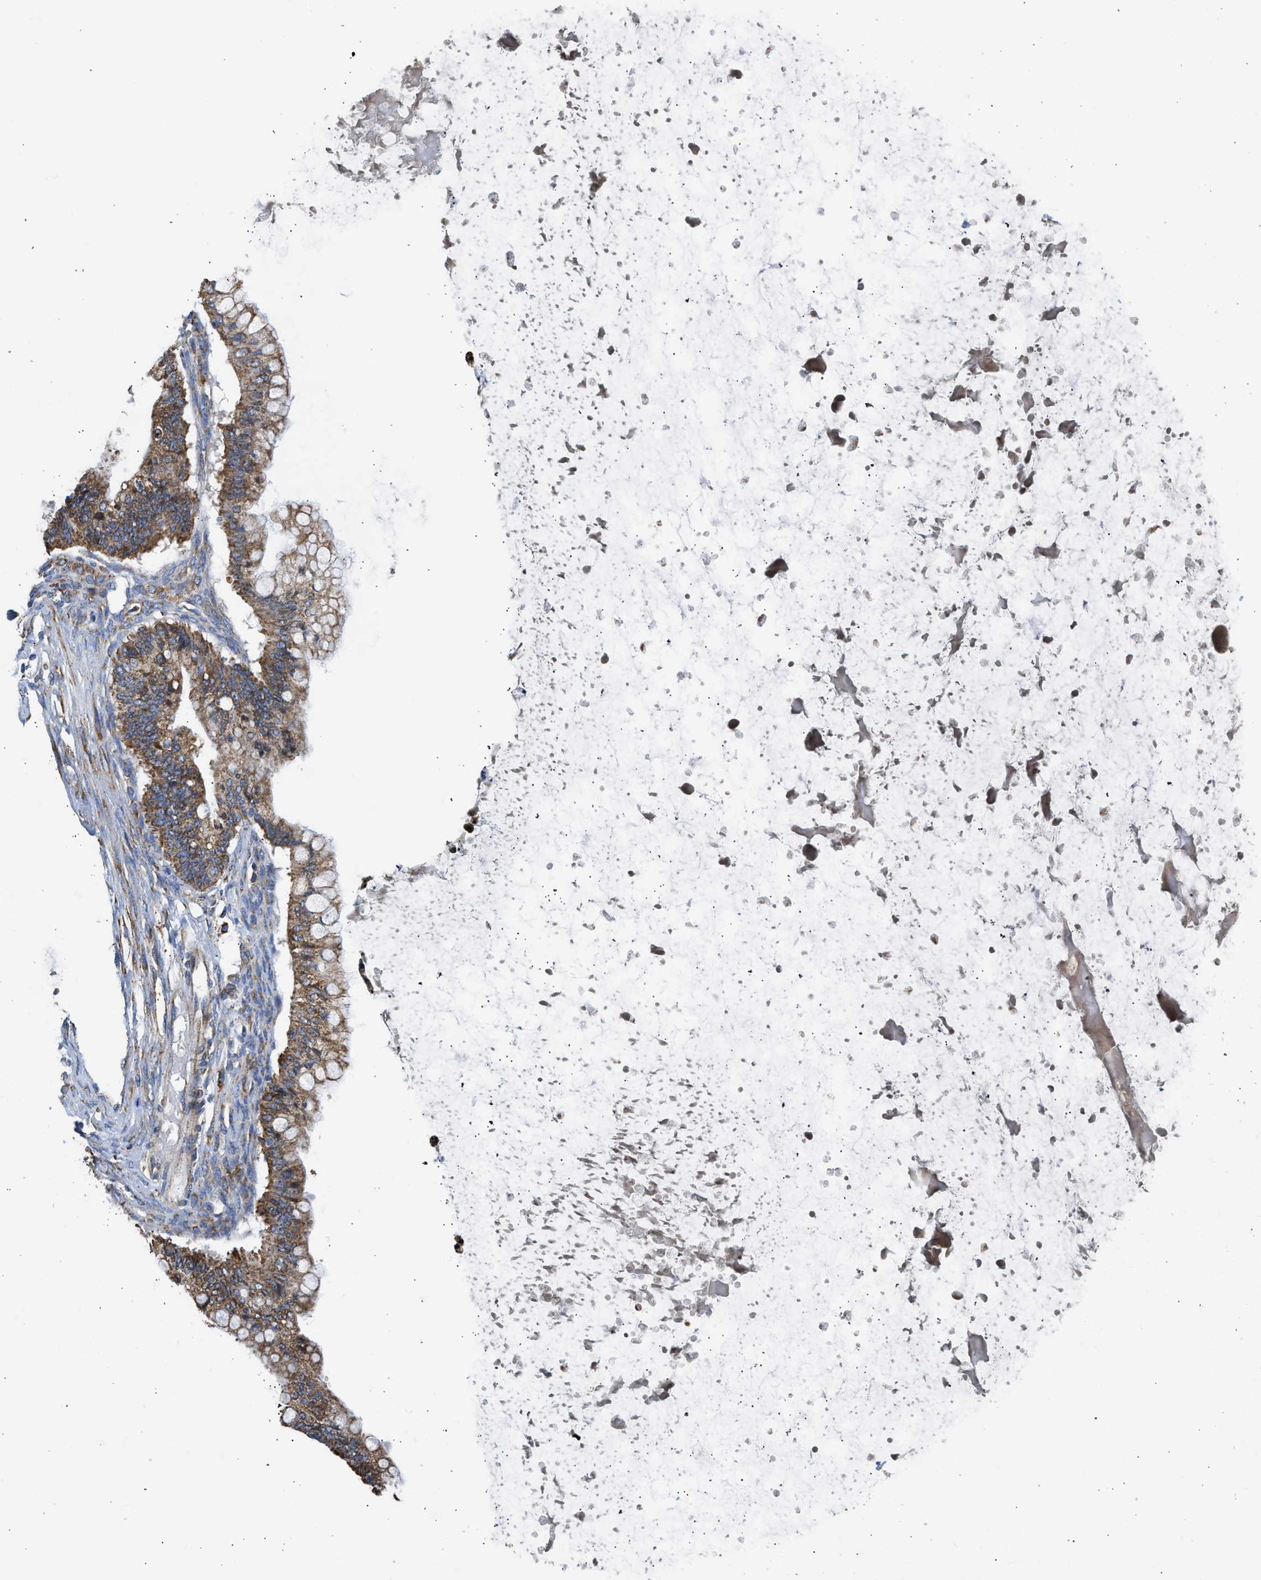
{"staining": {"intensity": "moderate", "quantity": ">75%", "location": "cytoplasmic/membranous"}, "tissue": "ovarian cancer", "cell_type": "Tumor cells", "image_type": "cancer", "snomed": [{"axis": "morphology", "description": "Cystadenocarcinoma, mucinous, NOS"}, {"axis": "topography", "description": "Ovary"}], "caption": "Immunohistochemical staining of human ovarian cancer reveals medium levels of moderate cytoplasmic/membranous protein staining in approximately >75% of tumor cells.", "gene": "CYCS", "patient": {"sex": "female", "age": 57}}